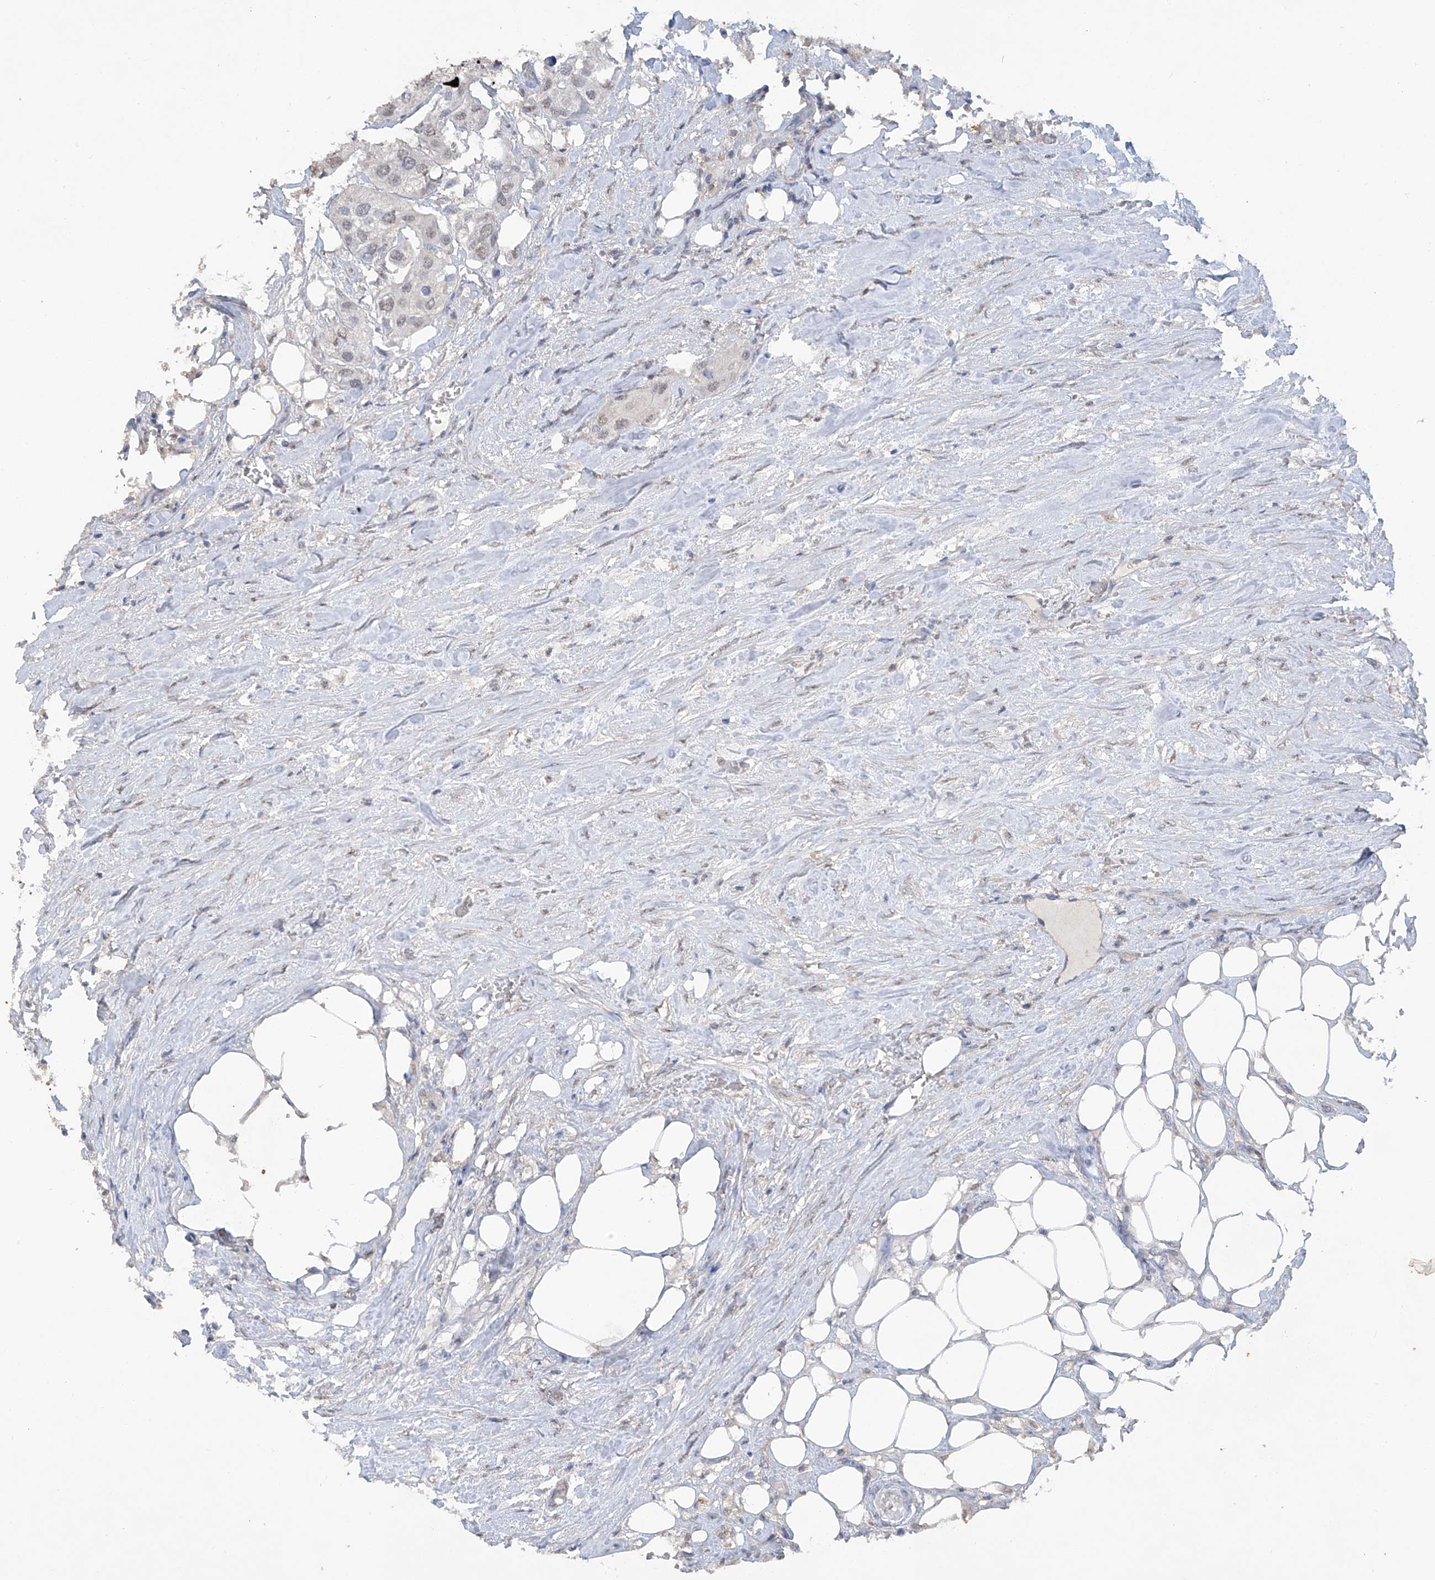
{"staining": {"intensity": "weak", "quantity": "<25%", "location": "nuclear"}, "tissue": "urothelial cancer", "cell_type": "Tumor cells", "image_type": "cancer", "snomed": [{"axis": "morphology", "description": "Urothelial carcinoma, High grade"}, {"axis": "topography", "description": "Urinary bladder"}], "caption": "Human urothelial cancer stained for a protein using IHC demonstrates no staining in tumor cells.", "gene": "HAS3", "patient": {"sex": "male", "age": 64}}